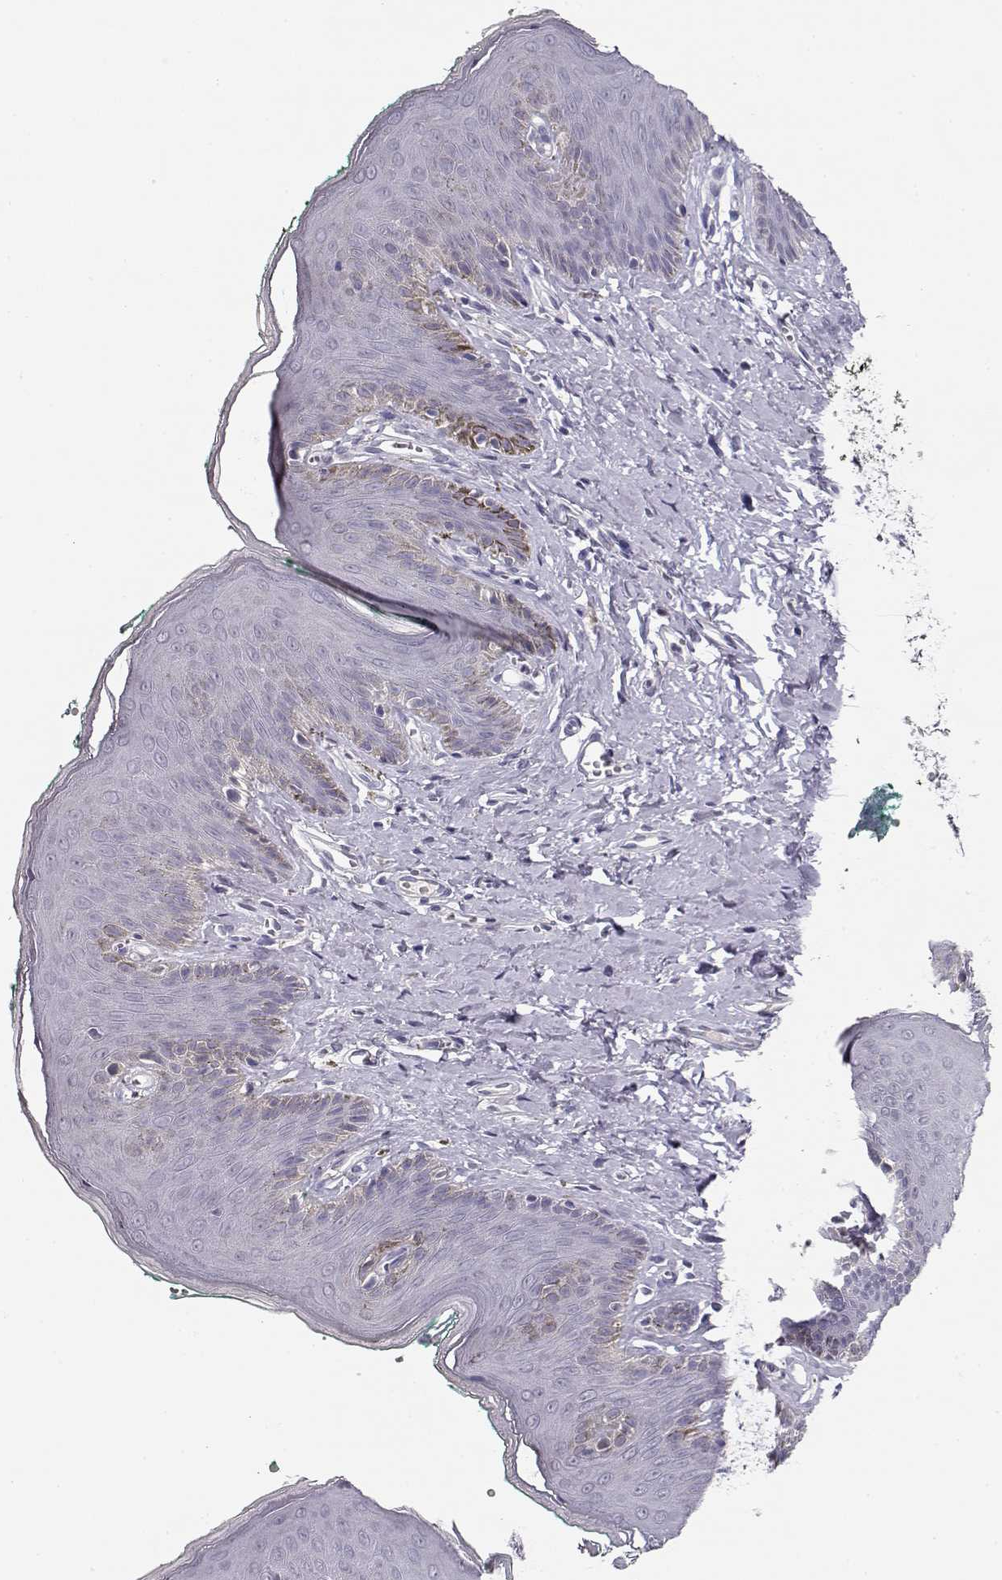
{"staining": {"intensity": "negative", "quantity": "none", "location": "none"}, "tissue": "skin", "cell_type": "Epidermal cells", "image_type": "normal", "snomed": [{"axis": "morphology", "description": "Normal tissue, NOS"}, {"axis": "topography", "description": "Vulva"}], "caption": "There is no significant positivity in epidermal cells of skin. (DAB immunohistochemistry (IHC), high magnification).", "gene": "MAGEC1", "patient": {"sex": "female", "age": 66}}